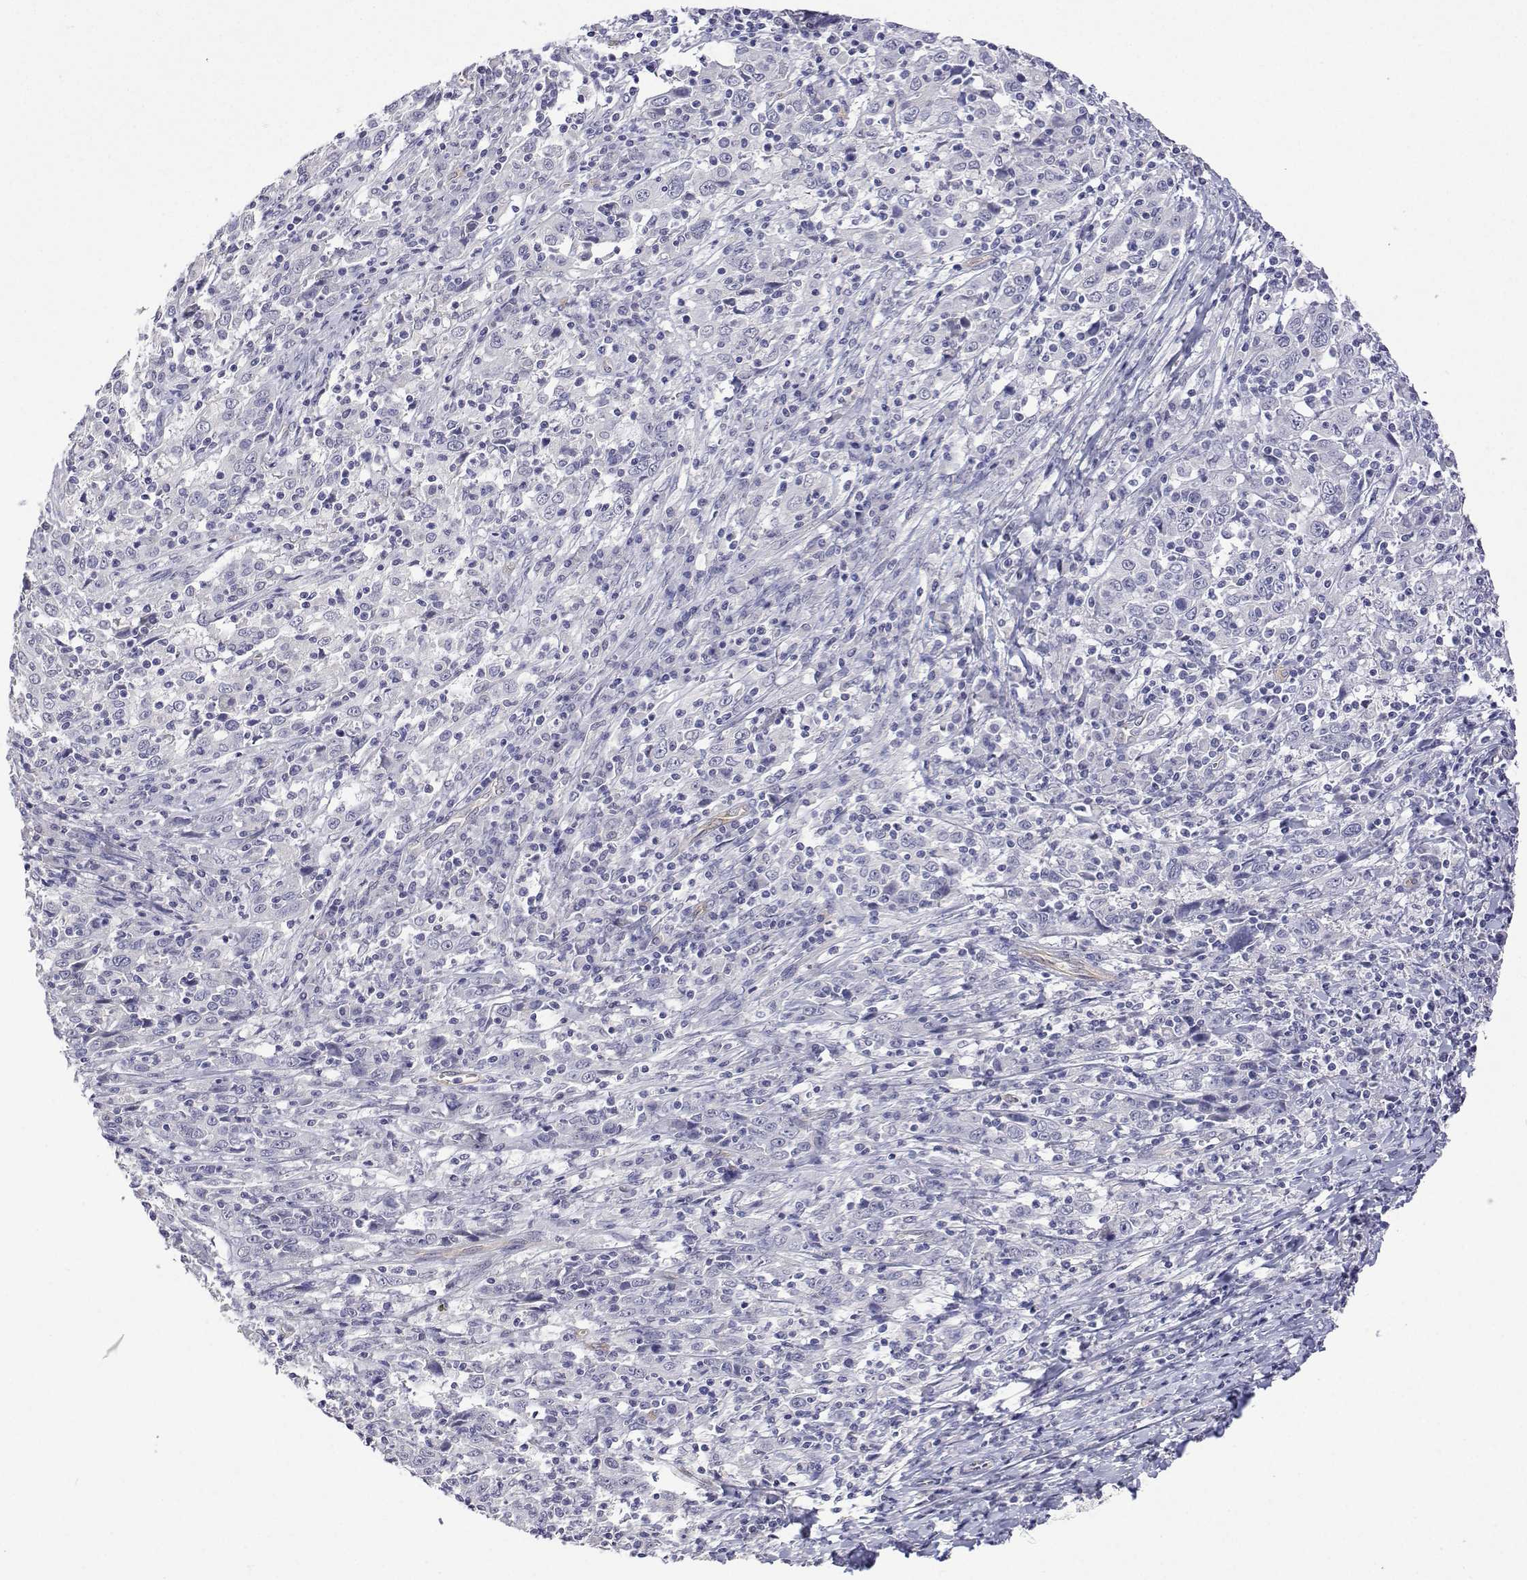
{"staining": {"intensity": "negative", "quantity": "none", "location": "none"}, "tissue": "cervical cancer", "cell_type": "Tumor cells", "image_type": "cancer", "snomed": [{"axis": "morphology", "description": "Squamous cell carcinoma, NOS"}, {"axis": "topography", "description": "Cervix"}], "caption": "Immunohistochemical staining of human cervical cancer (squamous cell carcinoma) reveals no significant positivity in tumor cells. The staining is performed using DAB brown chromogen with nuclei counter-stained in using hematoxylin.", "gene": "PLCB1", "patient": {"sex": "female", "age": 46}}